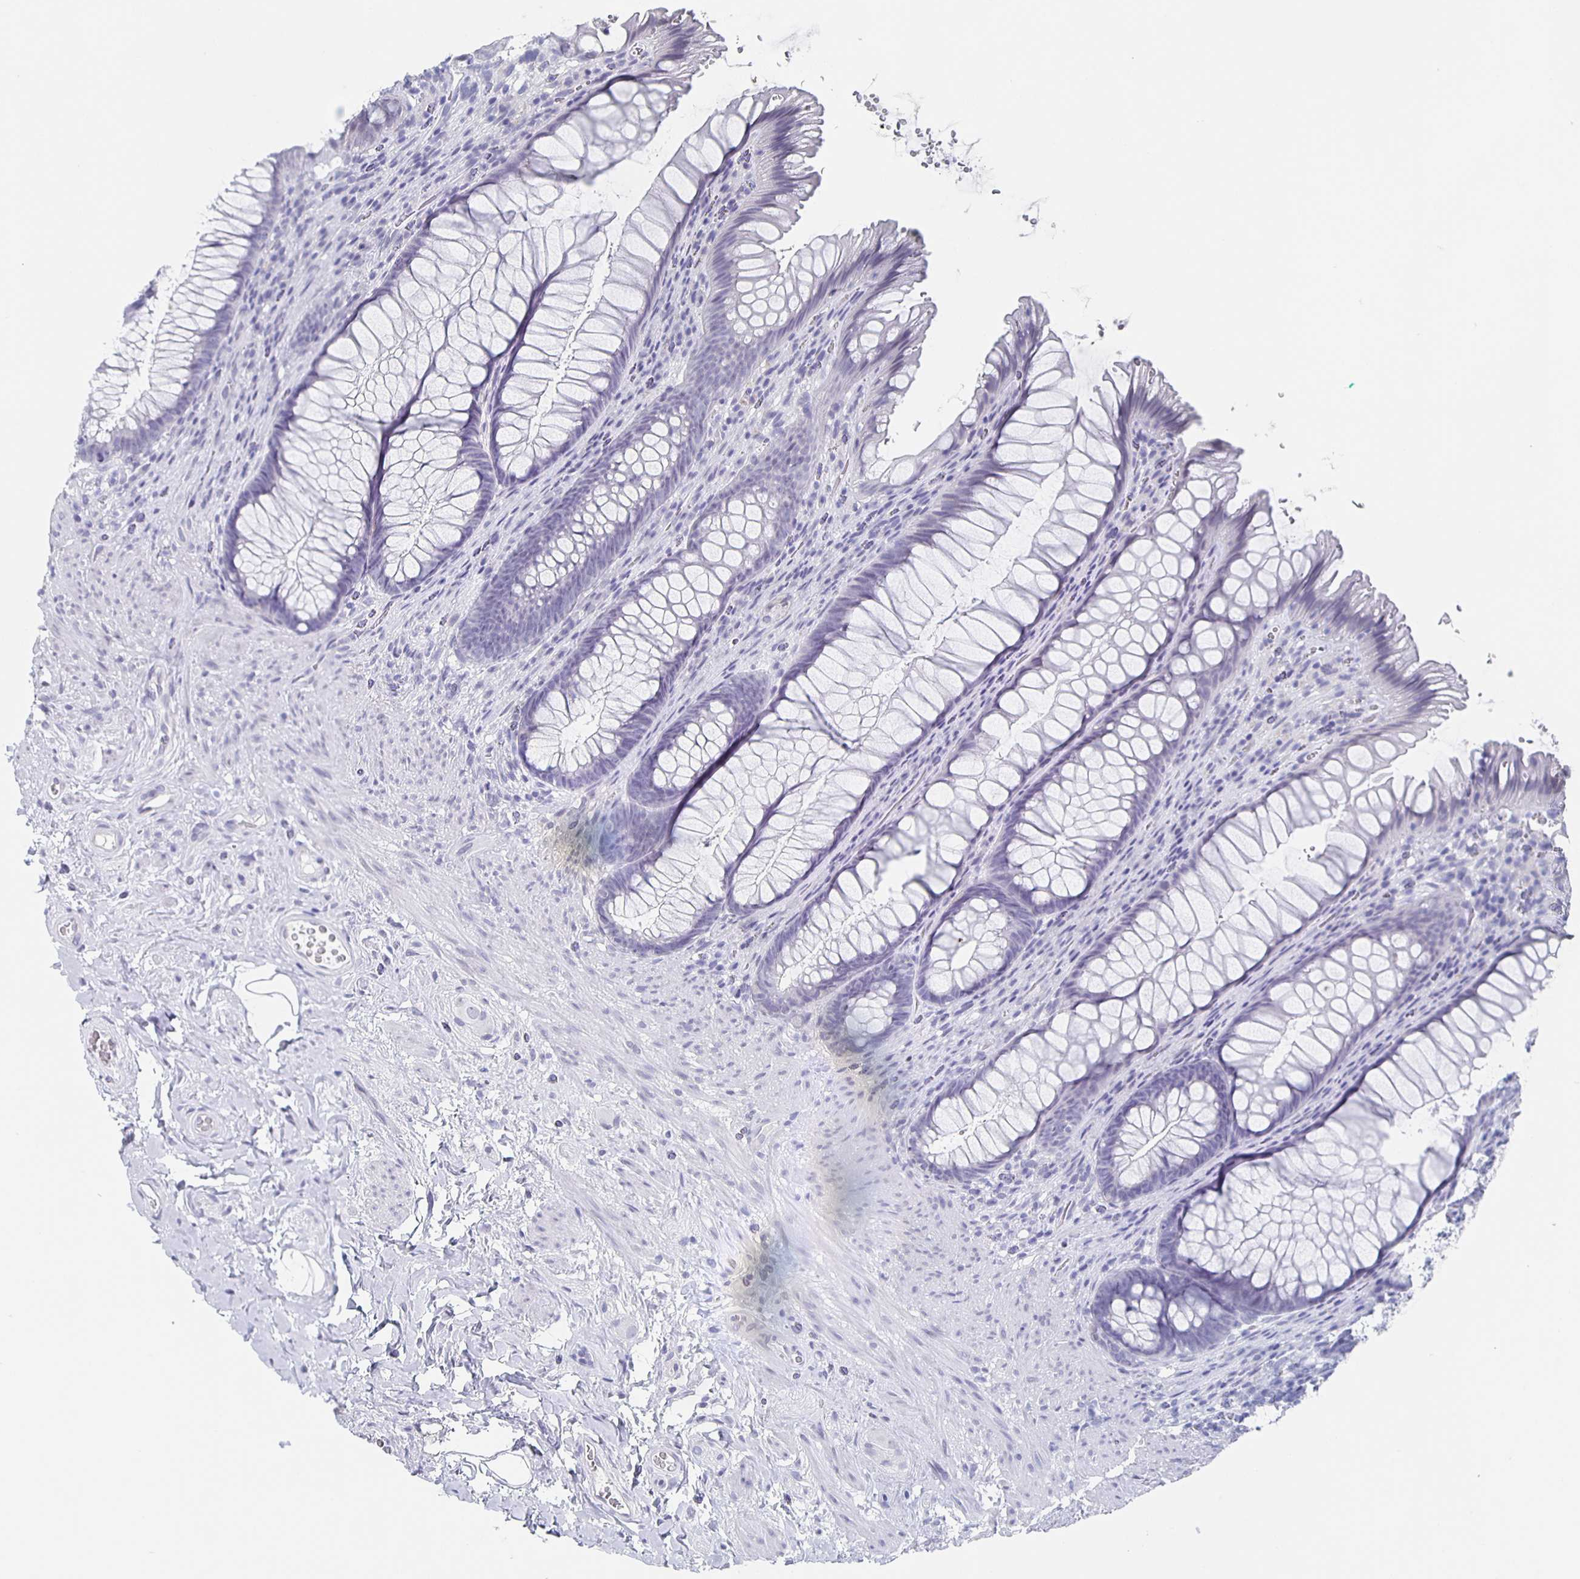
{"staining": {"intensity": "negative", "quantity": "none", "location": "none"}, "tissue": "rectum", "cell_type": "Glandular cells", "image_type": "normal", "snomed": [{"axis": "morphology", "description": "Normal tissue, NOS"}, {"axis": "topography", "description": "Rectum"}], "caption": "Immunohistochemistry (IHC) of unremarkable rectum exhibits no positivity in glandular cells. (DAB IHC visualized using brightfield microscopy, high magnification).", "gene": "CCDC17", "patient": {"sex": "male", "age": 53}}